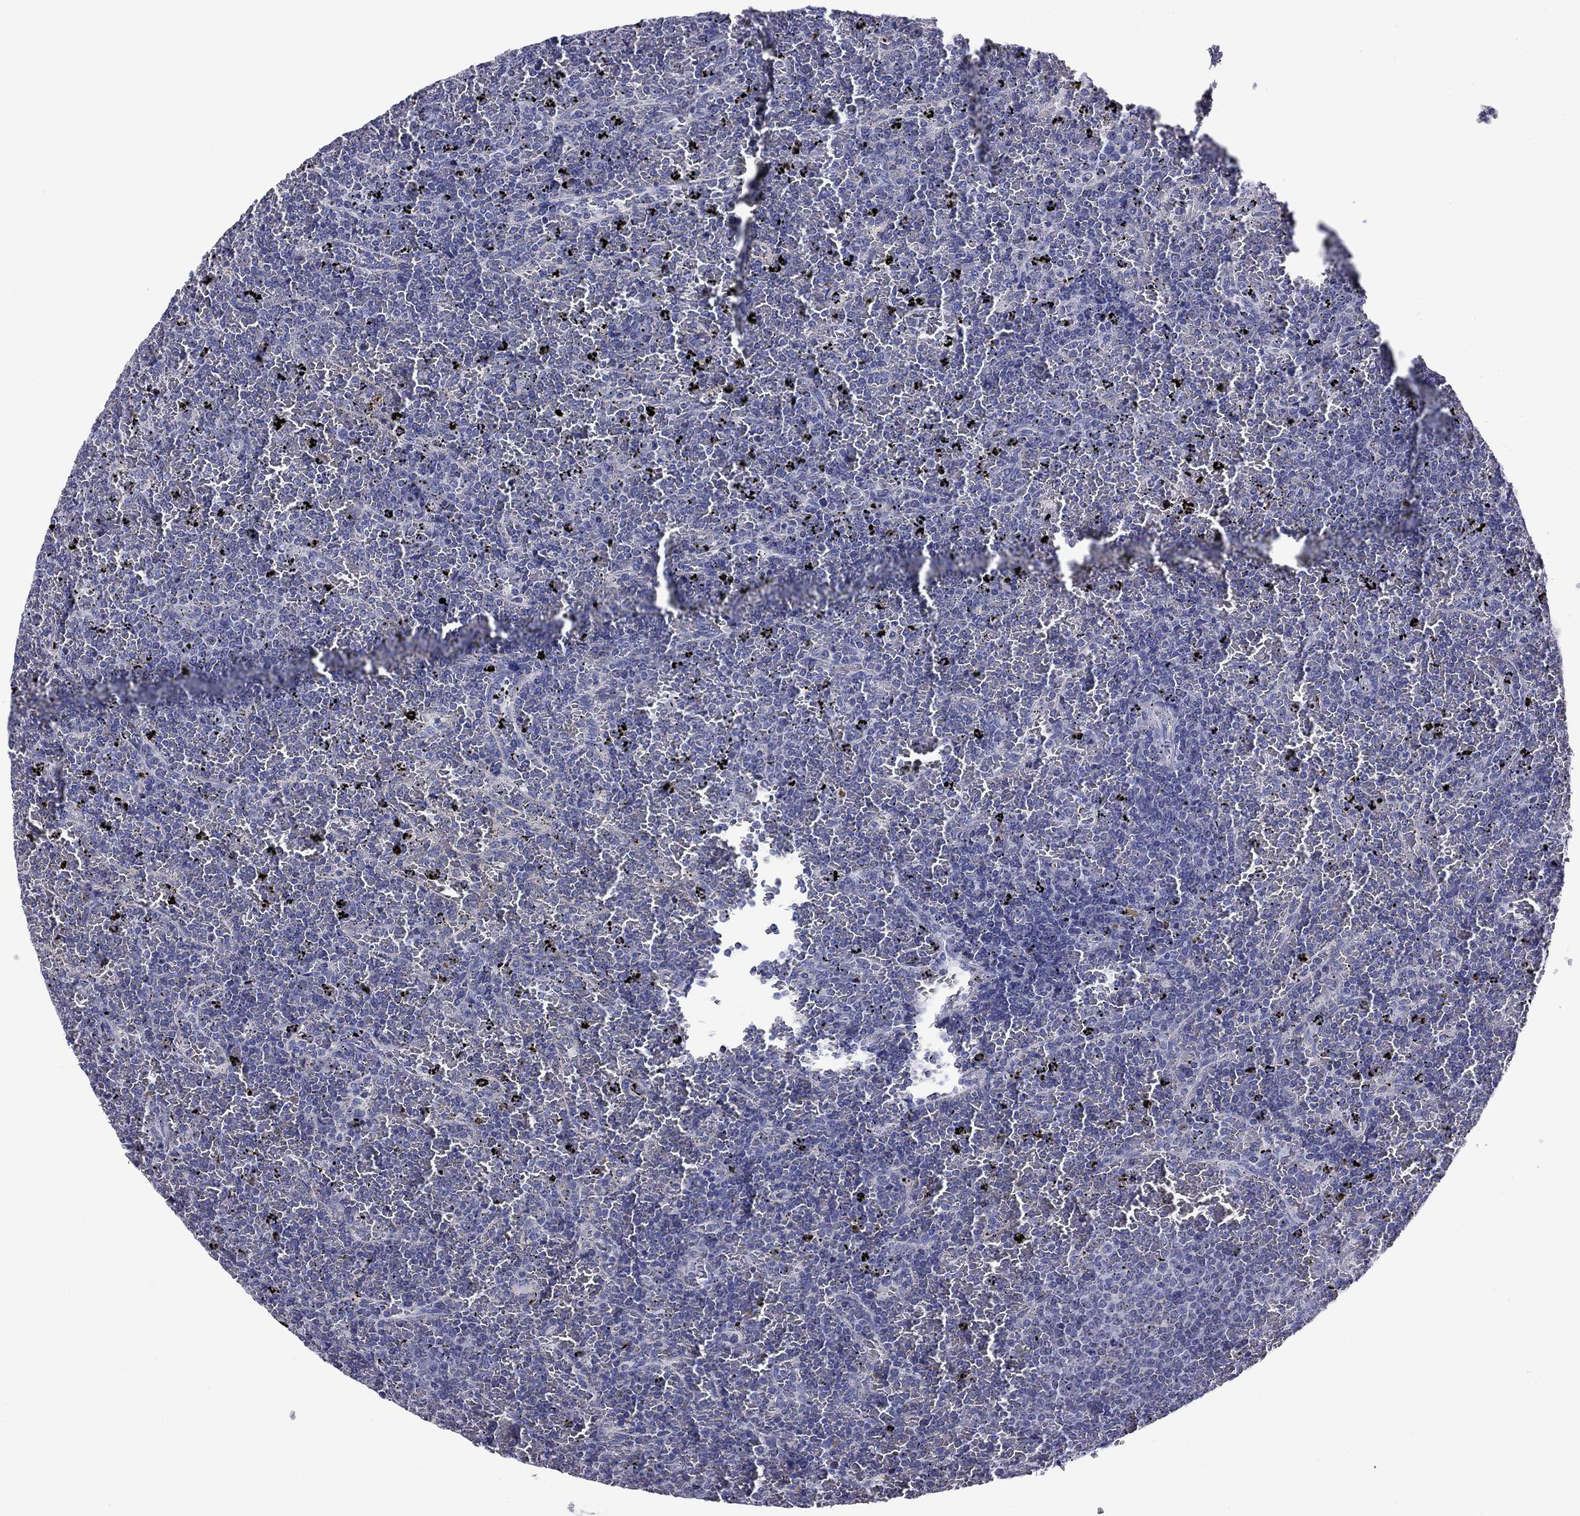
{"staining": {"intensity": "negative", "quantity": "none", "location": "none"}, "tissue": "lymphoma", "cell_type": "Tumor cells", "image_type": "cancer", "snomed": [{"axis": "morphology", "description": "Malignant lymphoma, non-Hodgkin's type, Low grade"}, {"axis": "topography", "description": "Spleen"}], "caption": "An image of lymphoma stained for a protein shows no brown staining in tumor cells.", "gene": "ACADSB", "patient": {"sex": "female", "age": 77}}